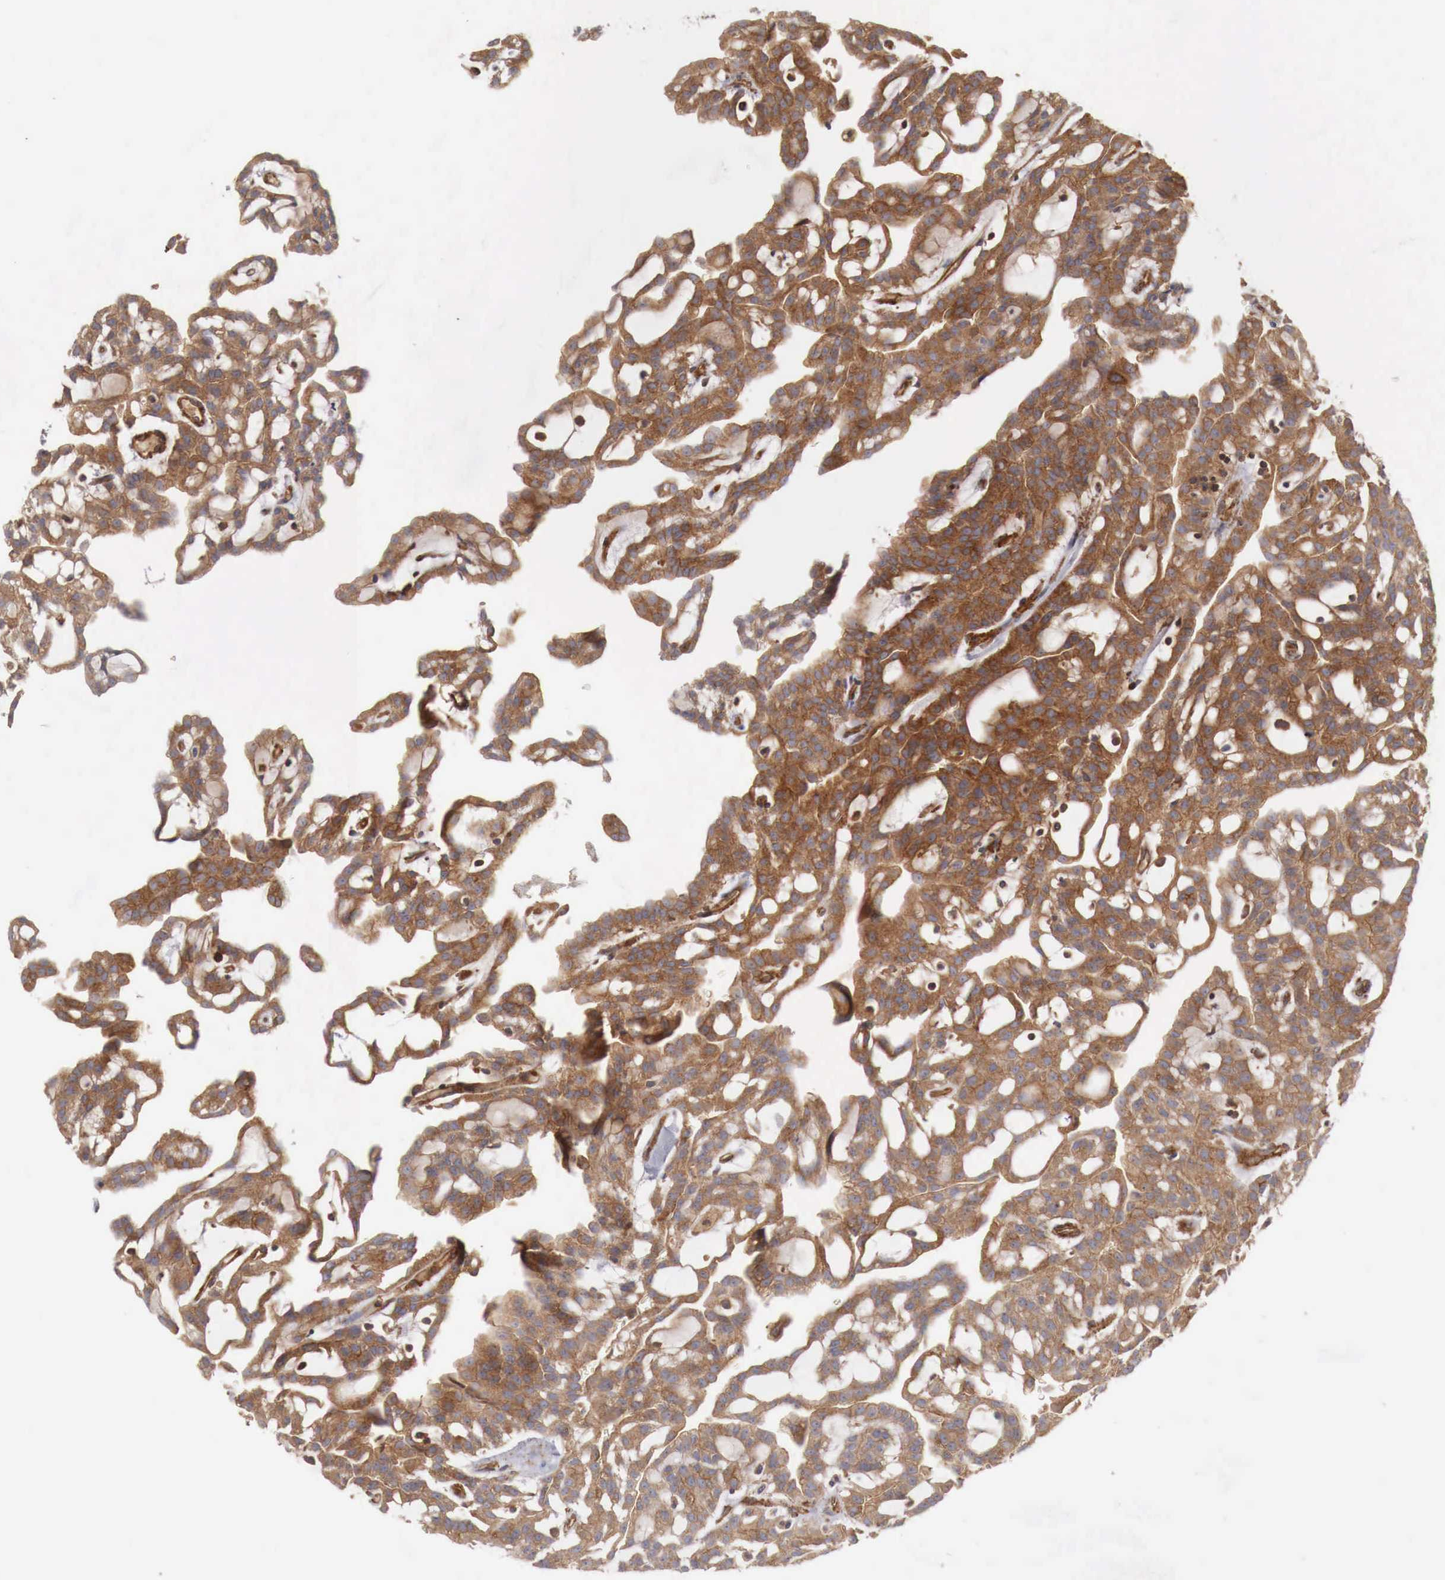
{"staining": {"intensity": "moderate", "quantity": ">75%", "location": "cytoplasmic/membranous"}, "tissue": "renal cancer", "cell_type": "Tumor cells", "image_type": "cancer", "snomed": [{"axis": "morphology", "description": "Adenocarcinoma, NOS"}, {"axis": "topography", "description": "Kidney"}], "caption": "Immunohistochemistry (IHC) (DAB) staining of human renal cancer (adenocarcinoma) displays moderate cytoplasmic/membranous protein expression in approximately >75% of tumor cells.", "gene": "ARMCX4", "patient": {"sex": "male", "age": 63}}